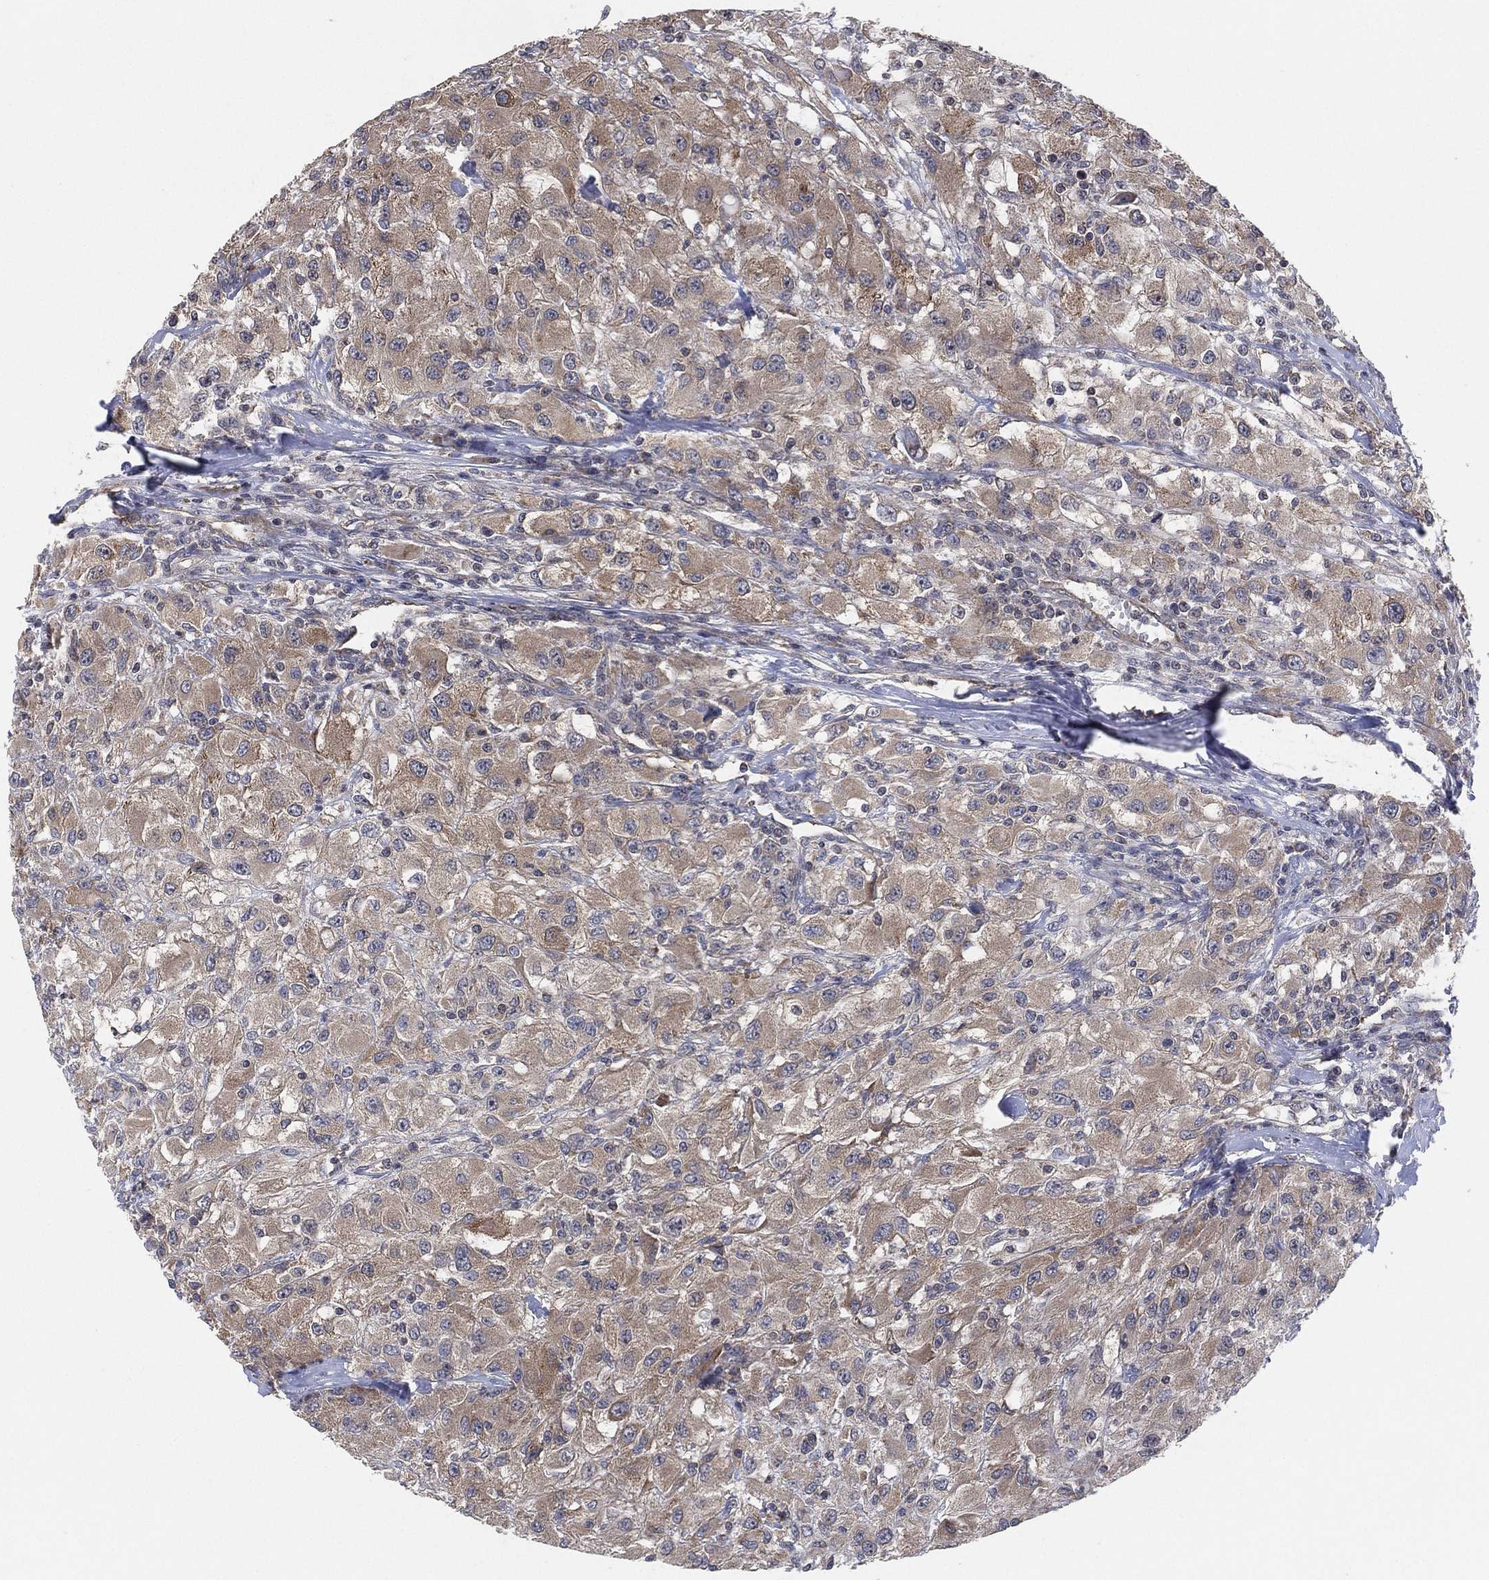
{"staining": {"intensity": "moderate", "quantity": "<25%", "location": "cytoplasmic/membranous"}, "tissue": "renal cancer", "cell_type": "Tumor cells", "image_type": "cancer", "snomed": [{"axis": "morphology", "description": "Adenocarcinoma, NOS"}, {"axis": "topography", "description": "Kidney"}], "caption": "Brown immunohistochemical staining in renal cancer shows moderate cytoplasmic/membranous expression in about <25% of tumor cells. The staining is performed using DAB (3,3'-diaminobenzidine) brown chromogen to label protein expression. The nuclei are counter-stained blue using hematoxylin.", "gene": "TMCO1", "patient": {"sex": "female", "age": 67}}